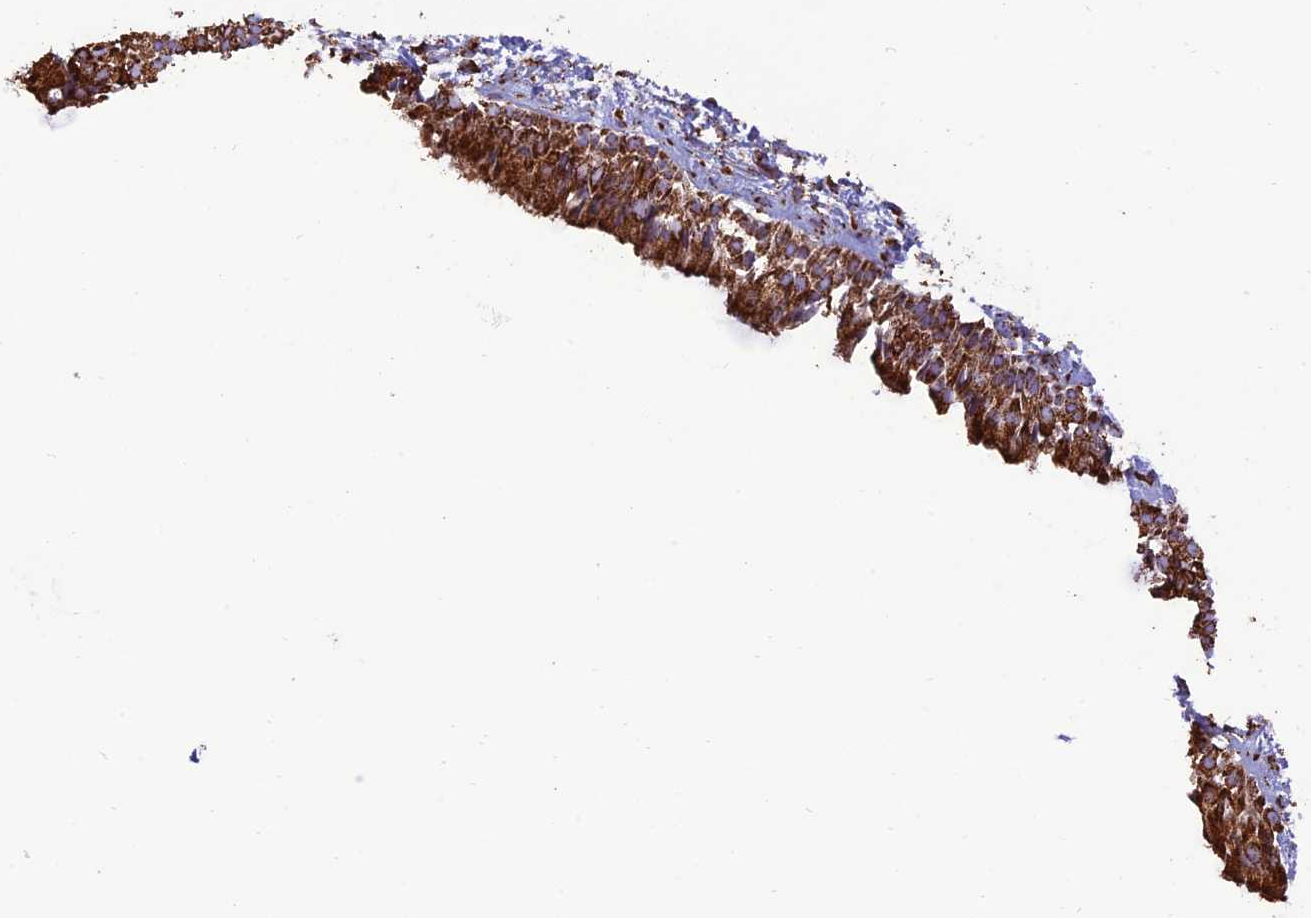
{"staining": {"intensity": "strong", "quantity": ">75%", "location": "cytoplasmic/membranous"}, "tissue": "nasopharynx", "cell_type": "Respiratory epithelial cells", "image_type": "normal", "snomed": [{"axis": "morphology", "description": "Normal tissue, NOS"}, {"axis": "topography", "description": "Nasopharynx"}], "caption": "This histopathology image displays immunohistochemistry staining of benign human nasopharynx, with high strong cytoplasmic/membranous positivity in approximately >75% of respiratory epithelial cells.", "gene": "NDUFAF1", "patient": {"sex": "male", "age": 22}}